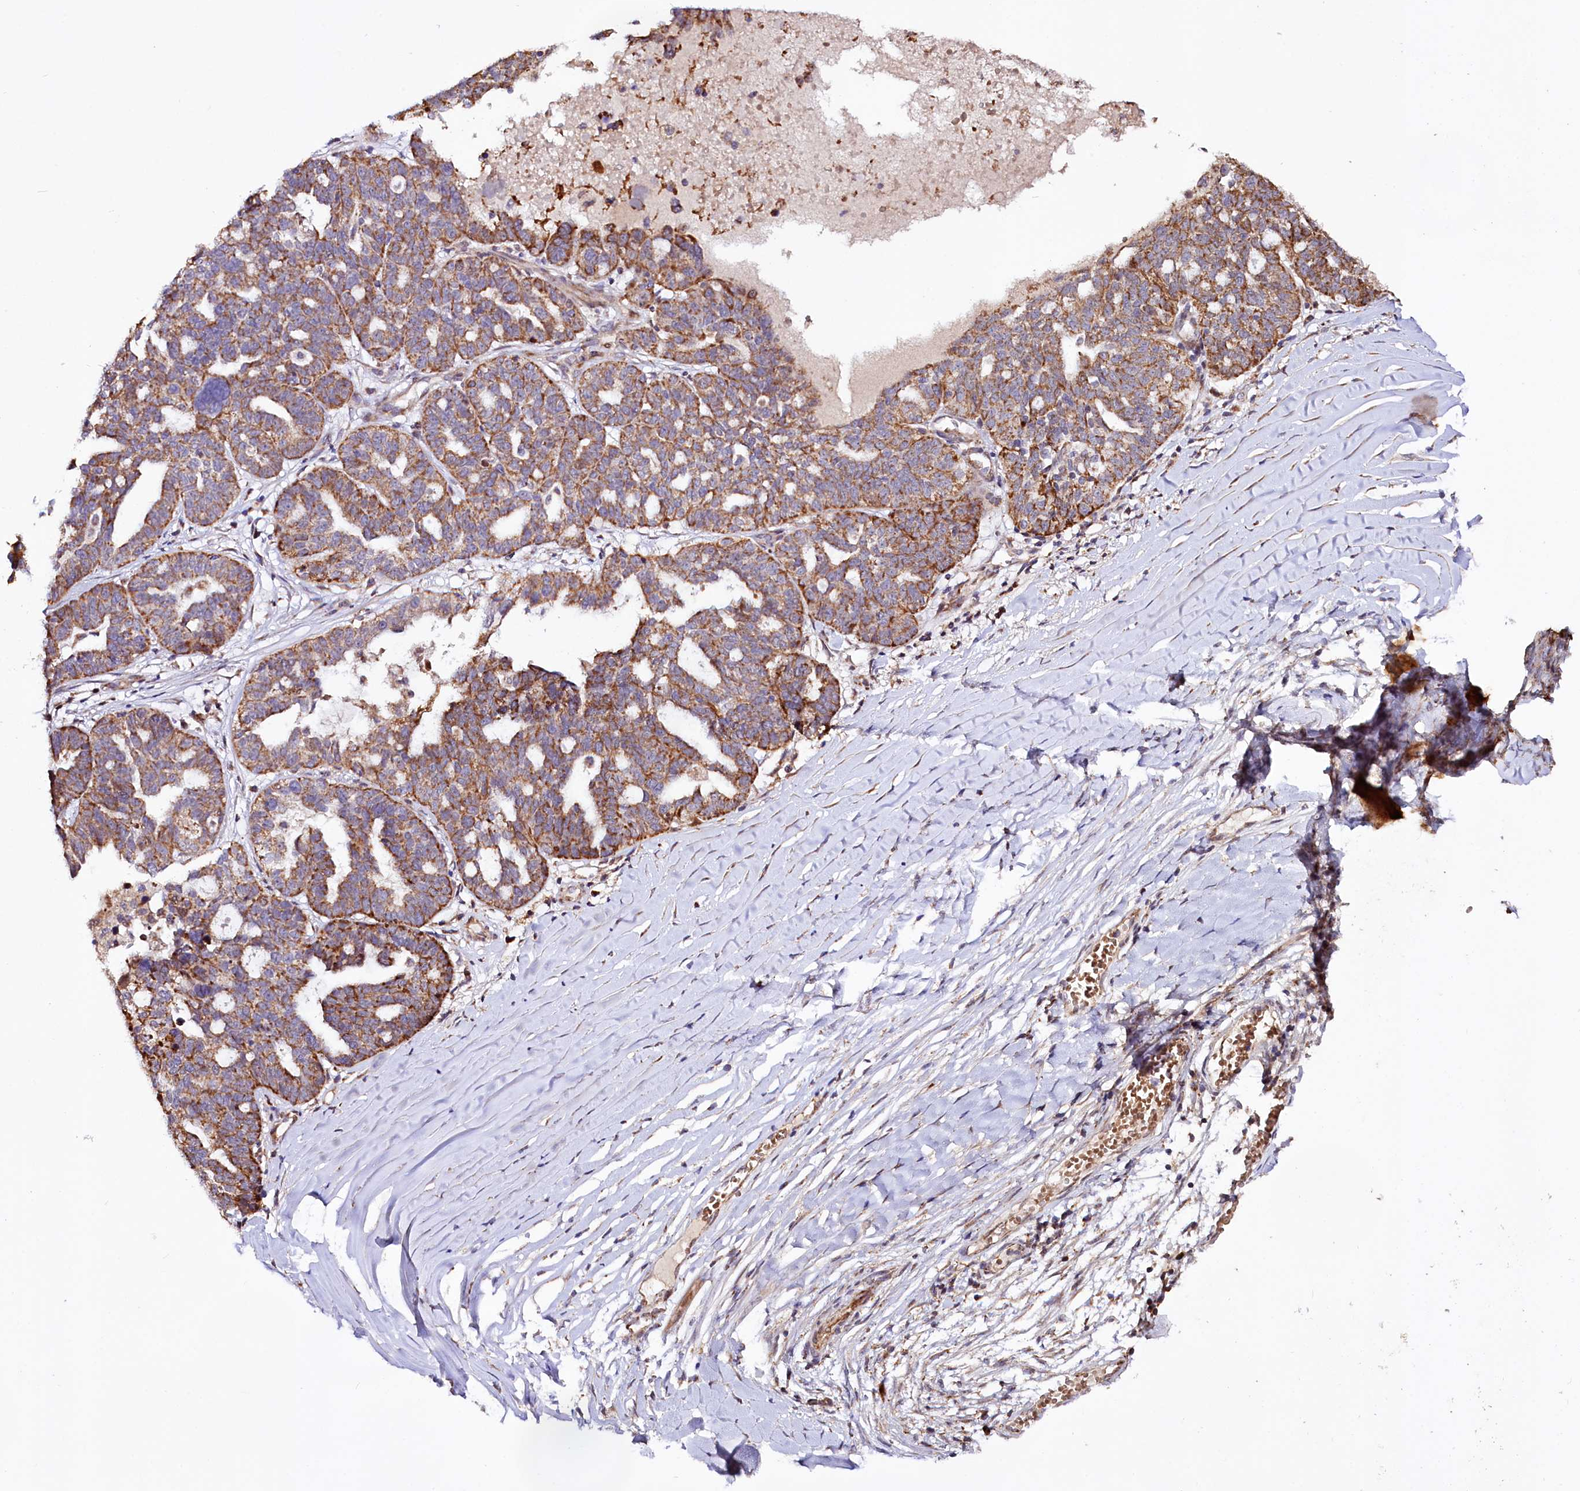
{"staining": {"intensity": "moderate", "quantity": ">75%", "location": "cytoplasmic/membranous"}, "tissue": "ovarian cancer", "cell_type": "Tumor cells", "image_type": "cancer", "snomed": [{"axis": "morphology", "description": "Cystadenocarcinoma, serous, NOS"}, {"axis": "topography", "description": "Ovary"}], "caption": "This micrograph reveals ovarian cancer stained with immunohistochemistry to label a protein in brown. The cytoplasmic/membranous of tumor cells show moderate positivity for the protein. Nuclei are counter-stained blue.", "gene": "ST7", "patient": {"sex": "female", "age": 59}}